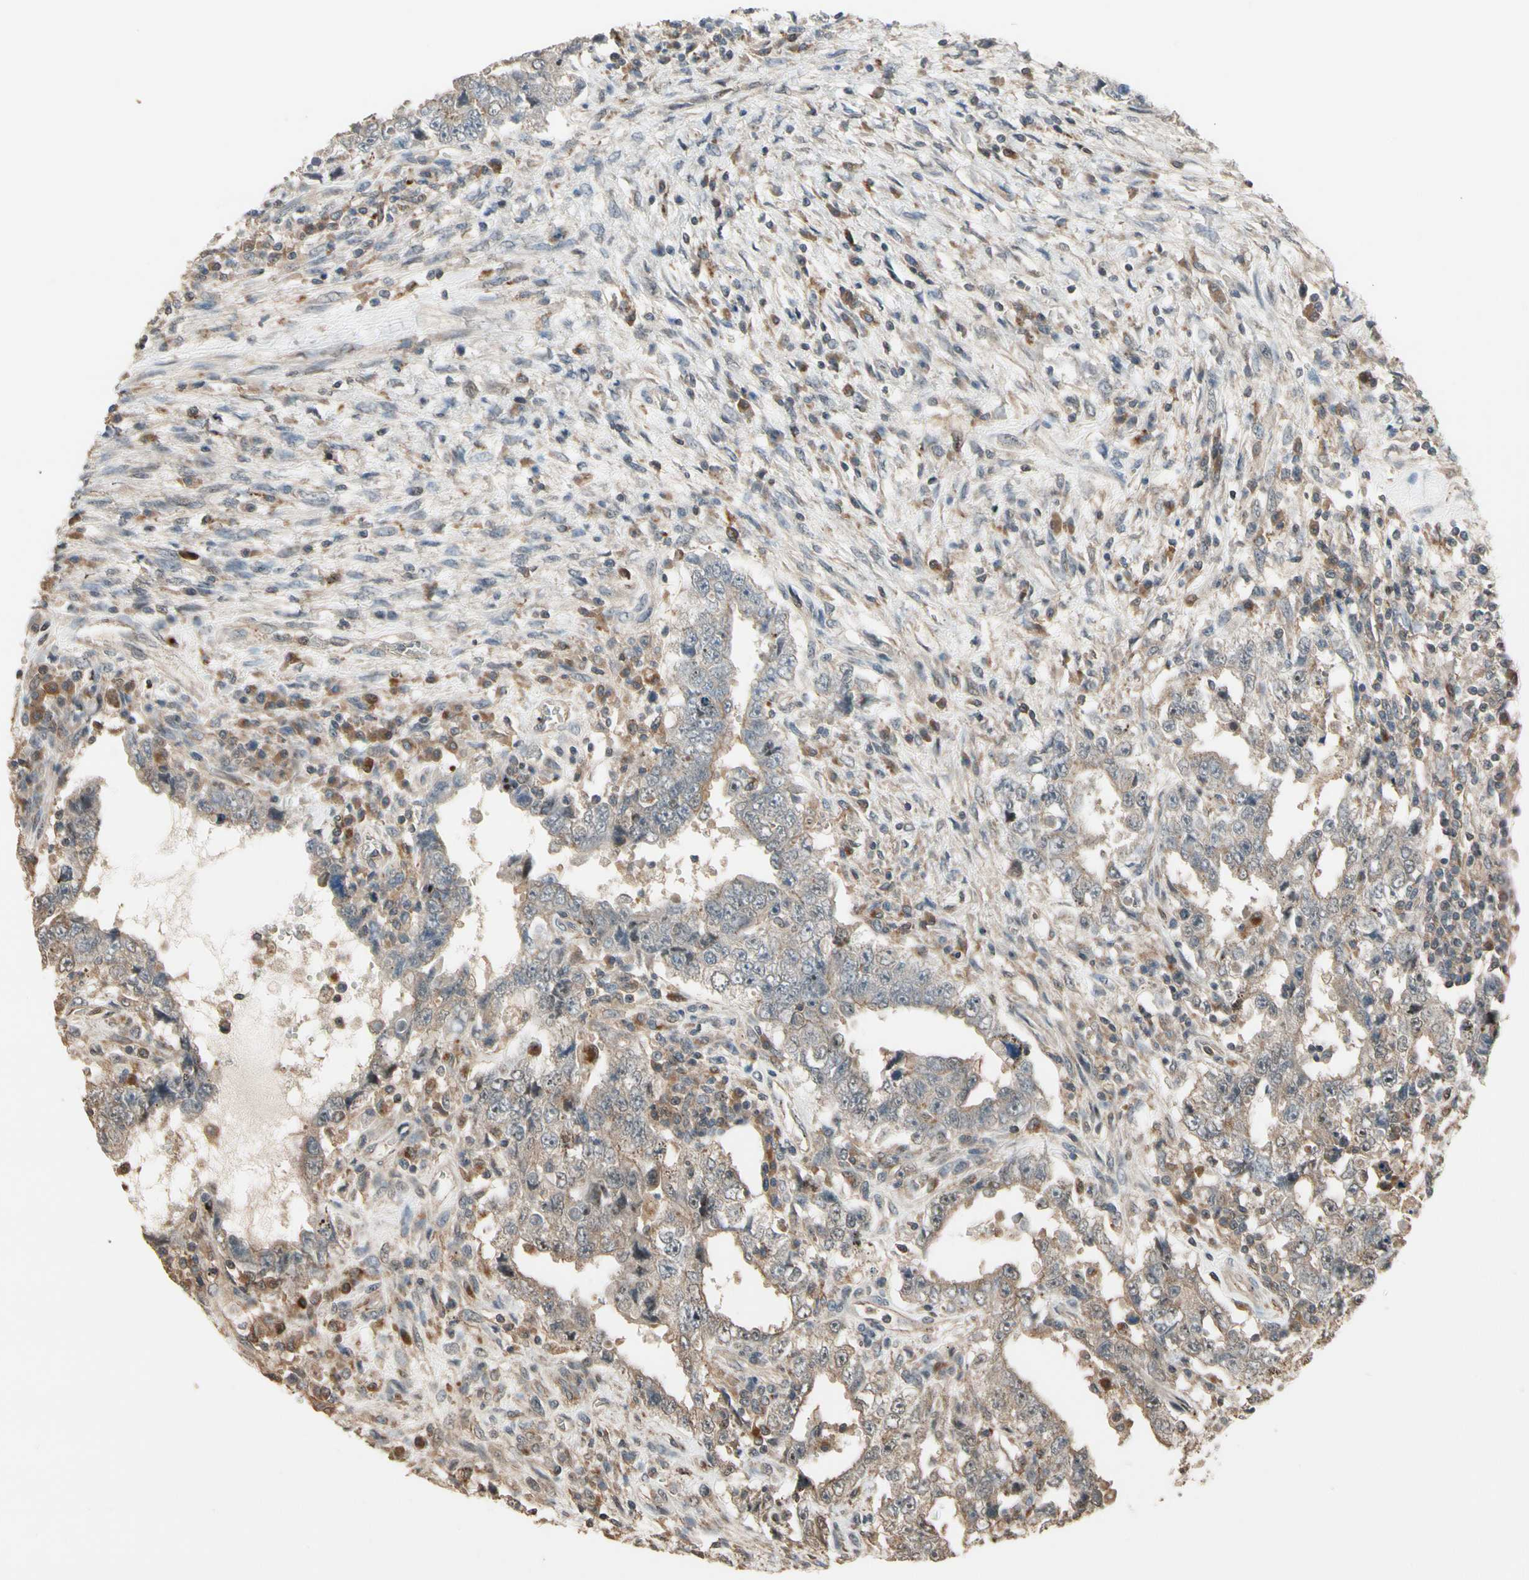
{"staining": {"intensity": "negative", "quantity": "none", "location": "none"}, "tissue": "testis cancer", "cell_type": "Tumor cells", "image_type": "cancer", "snomed": [{"axis": "morphology", "description": "Carcinoma, Embryonal, NOS"}, {"axis": "topography", "description": "Testis"}], "caption": "Immunohistochemistry (IHC) micrograph of testis cancer stained for a protein (brown), which shows no expression in tumor cells.", "gene": "CSF1R", "patient": {"sex": "male", "age": 26}}